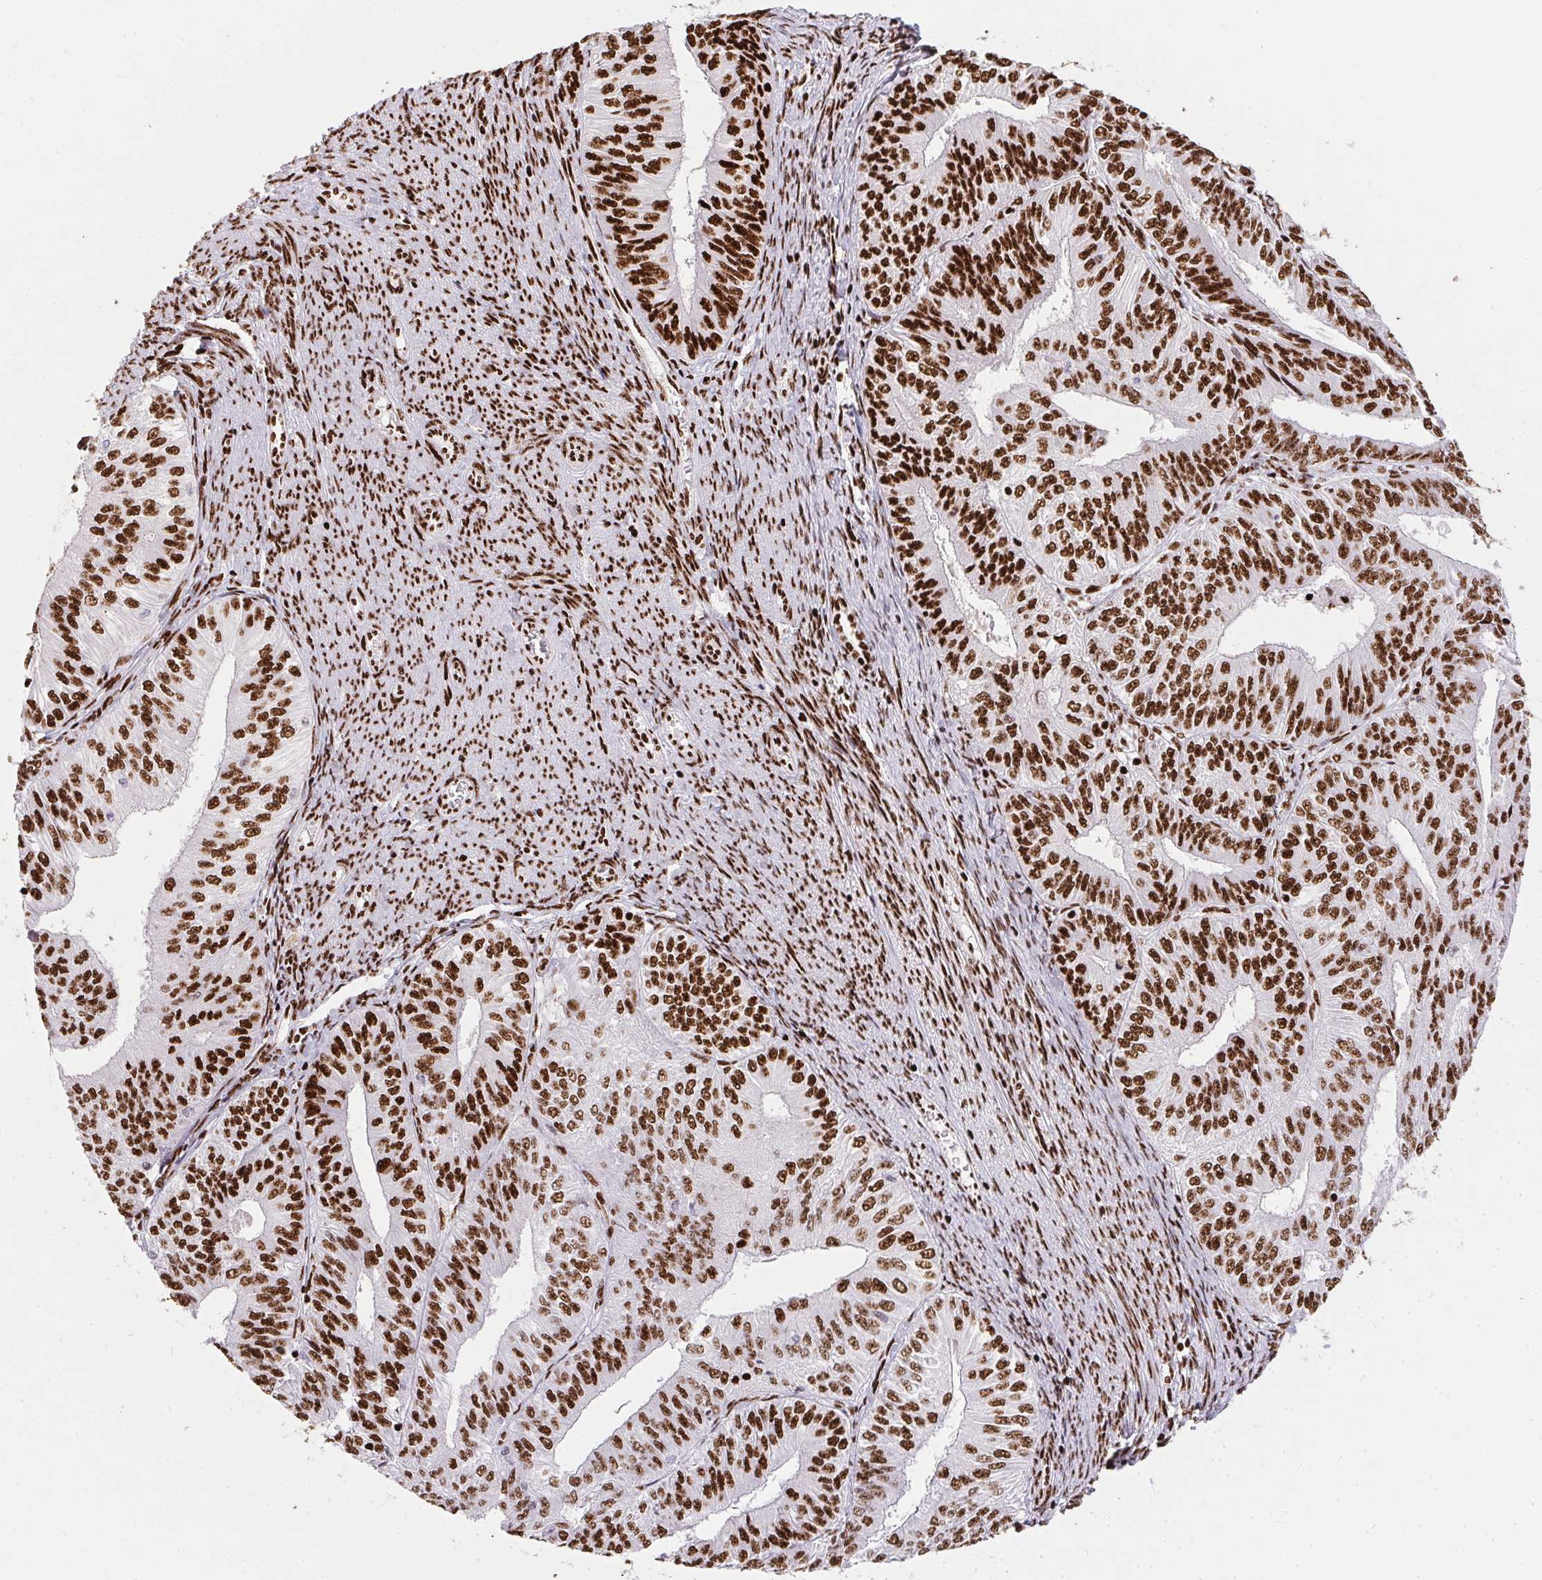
{"staining": {"intensity": "strong", "quantity": ">75%", "location": "nuclear"}, "tissue": "endometrial cancer", "cell_type": "Tumor cells", "image_type": "cancer", "snomed": [{"axis": "morphology", "description": "Adenocarcinoma, NOS"}, {"axis": "topography", "description": "Endometrium"}], "caption": "Adenocarcinoma (endometrial) stained for a protein (brown) demonstrates strong nuclear positive expression in about >75% of tumor cells.", "gene": "PAGE3", "patient": {"sex": "female", "age": 58}}